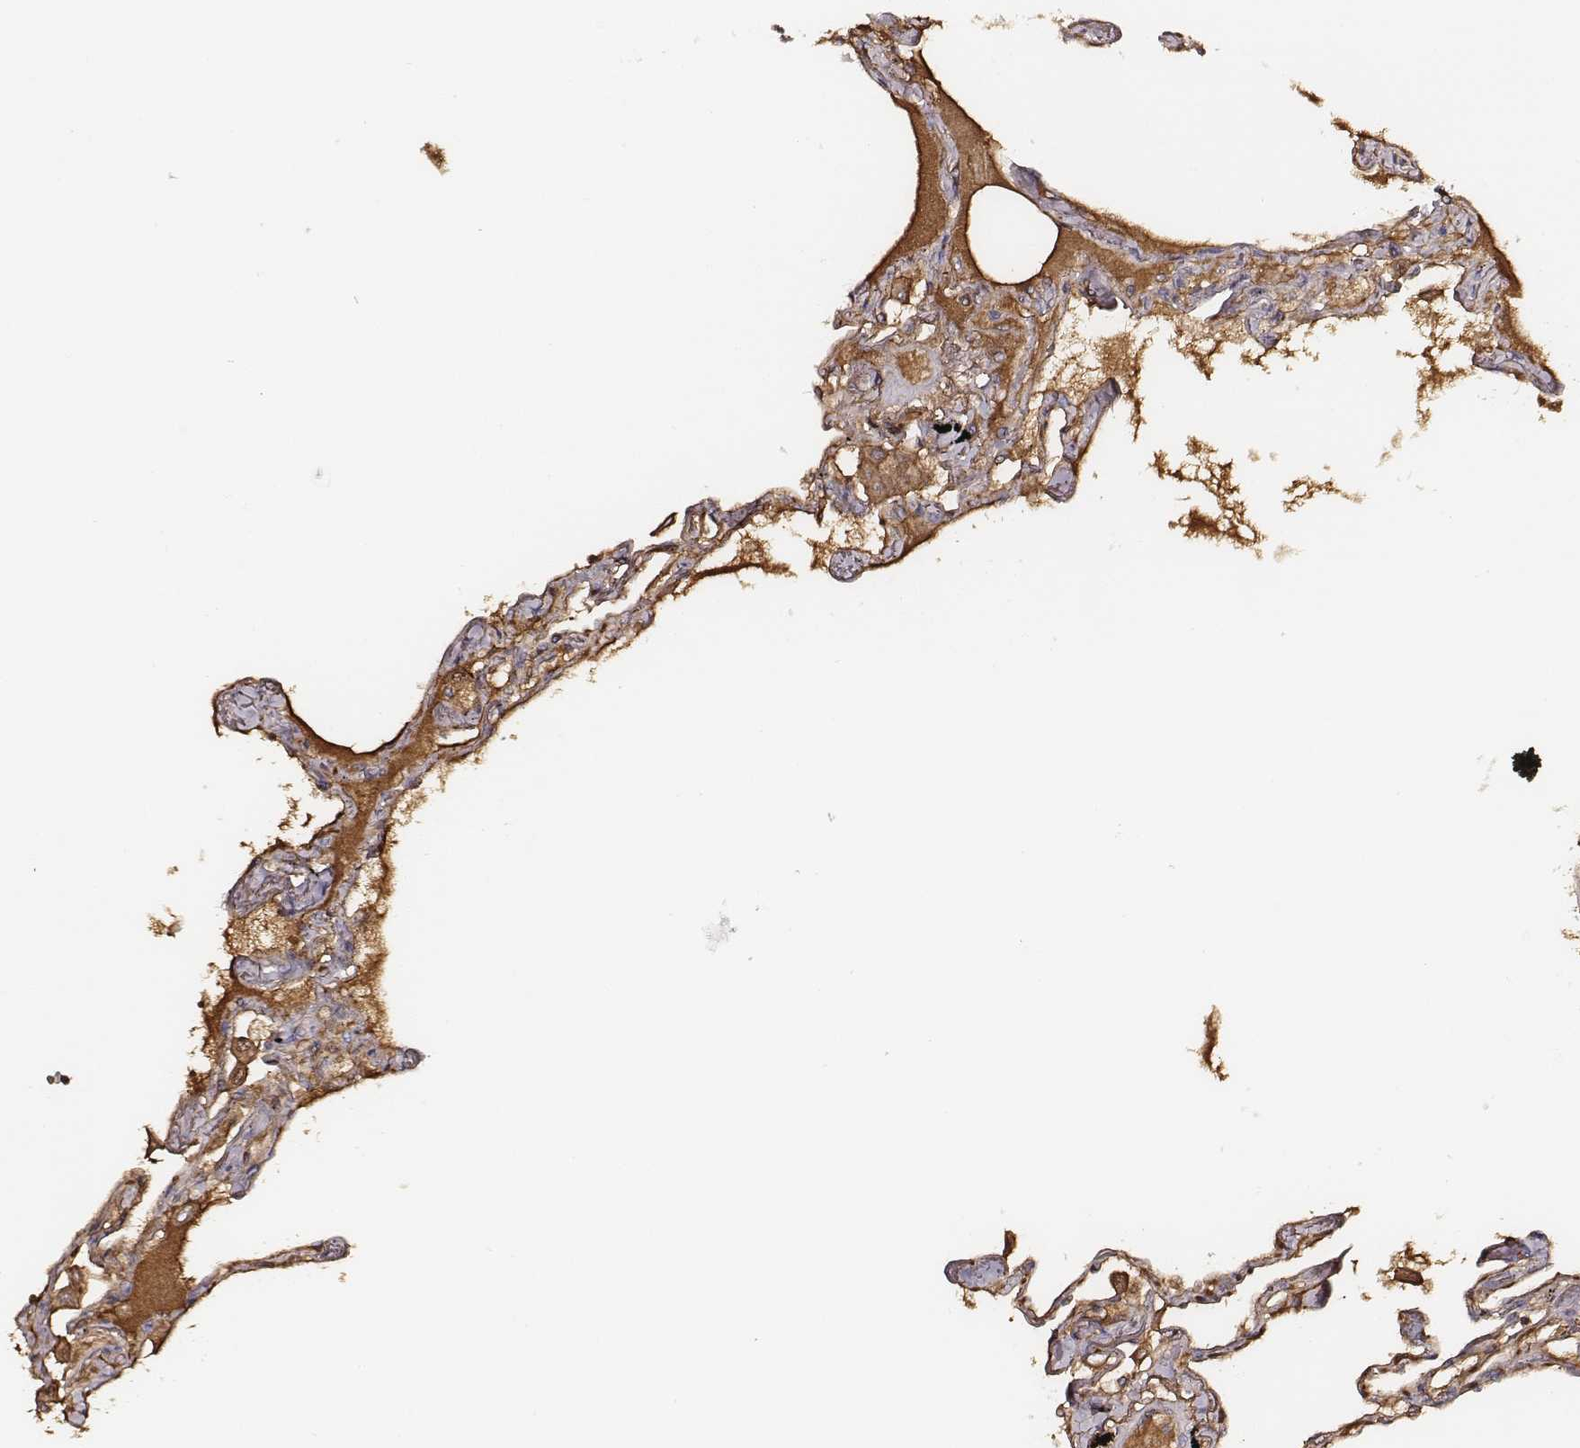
{"staining": {"intensity": "negative", "quantity": "none", "location": "none"}, "tissue": "lung", "cell_type": "Alveolar cells", "image_type": "normal", "snomed": [{"axis": "morphology", "description": "Normal tissue, NOS"}, {"axis": "morphology", "description": "Adenocarcinoma, NOS"}, {"axis": "topography", "description": "Cartilage tissue"}, {"axis": "topography", "description": "Lung"}], "caption": "Micrograph shows no significant protein expression in alveolar cells of normal lung. Nuclei are stained in blue.", "gene": "TF", "patient": {"sex": "female", "age": 67}}